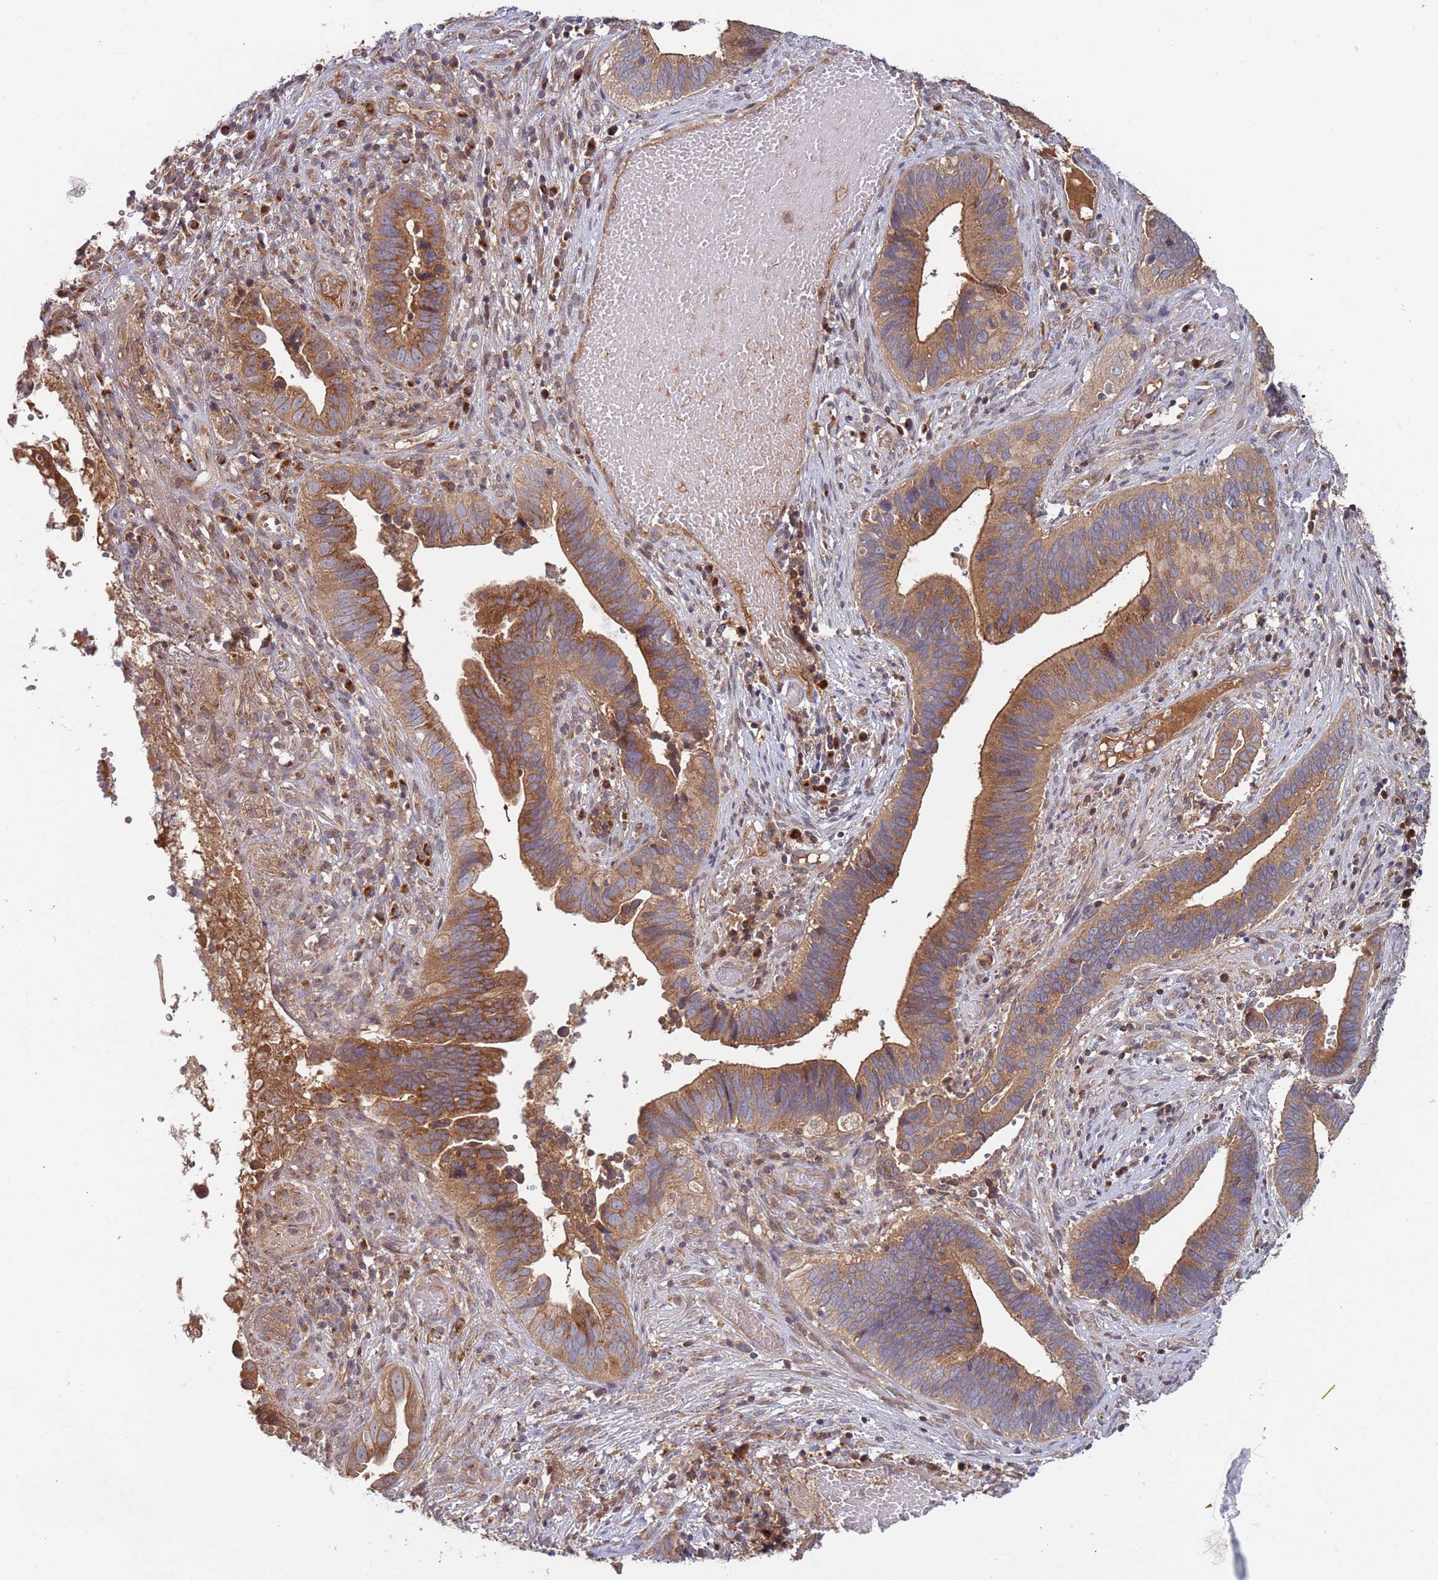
{"staining": {"intensity": "moderate", "quantity": ">75%", "location": "cytoplasmic/membranous"}, "tissue": "cervical cancer", "cell_type": "Tumor cells", "image_type": "cancer", "snomed": [{"axis": "morphology", "description": "Adenocarcinoma, NOS"}, {"axis": "topography", "description": "Cervix"}], "caption": "IHC of adenocarcinoma (cervical) displays medium levels of moderate cytoplasmic/membranous positivity in about >75% of tumor cells.", "gene": "OR5A2", "patient": {"sex": "female", "age": 42}}